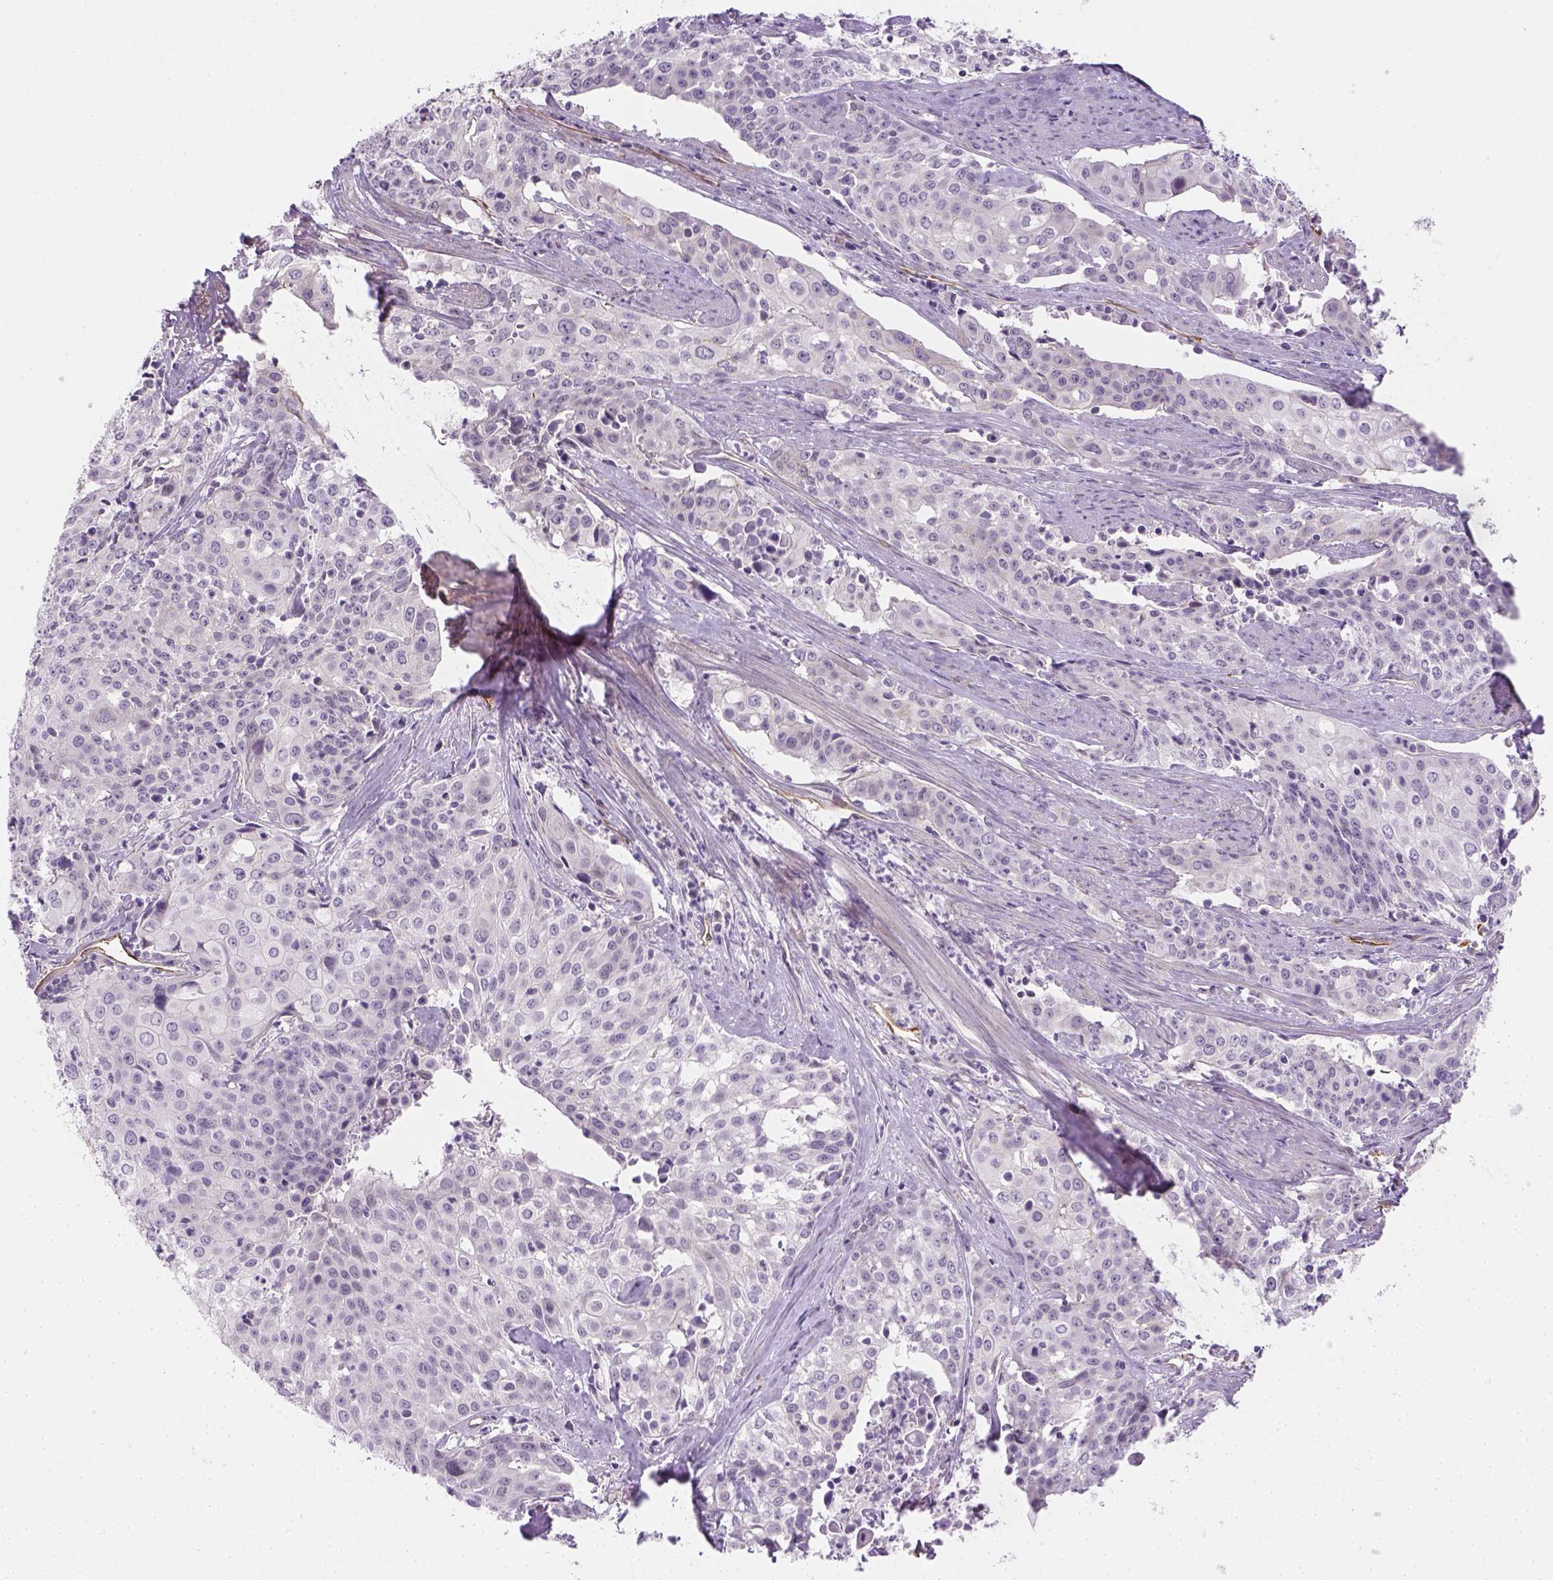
{"staining": {"intensity": "negative", "quantity": "none", "location": "none"}, "tissue": "cervical cancer", "cell_type": "Tumor cells", "image_type": "cancer", "snomed": [{"axis": "morphology", "description": "Squamous cell carcinoma, NOS"}, {"axis": "topography", "description": "Cervix"}], "caption": "Squamous cell carcinoma (cervical) was stained to show a protein in brown. There is no significant expression in tumor cells.", "gene": "CACNB1", "patient": {"sex": "female", "age": 39}}